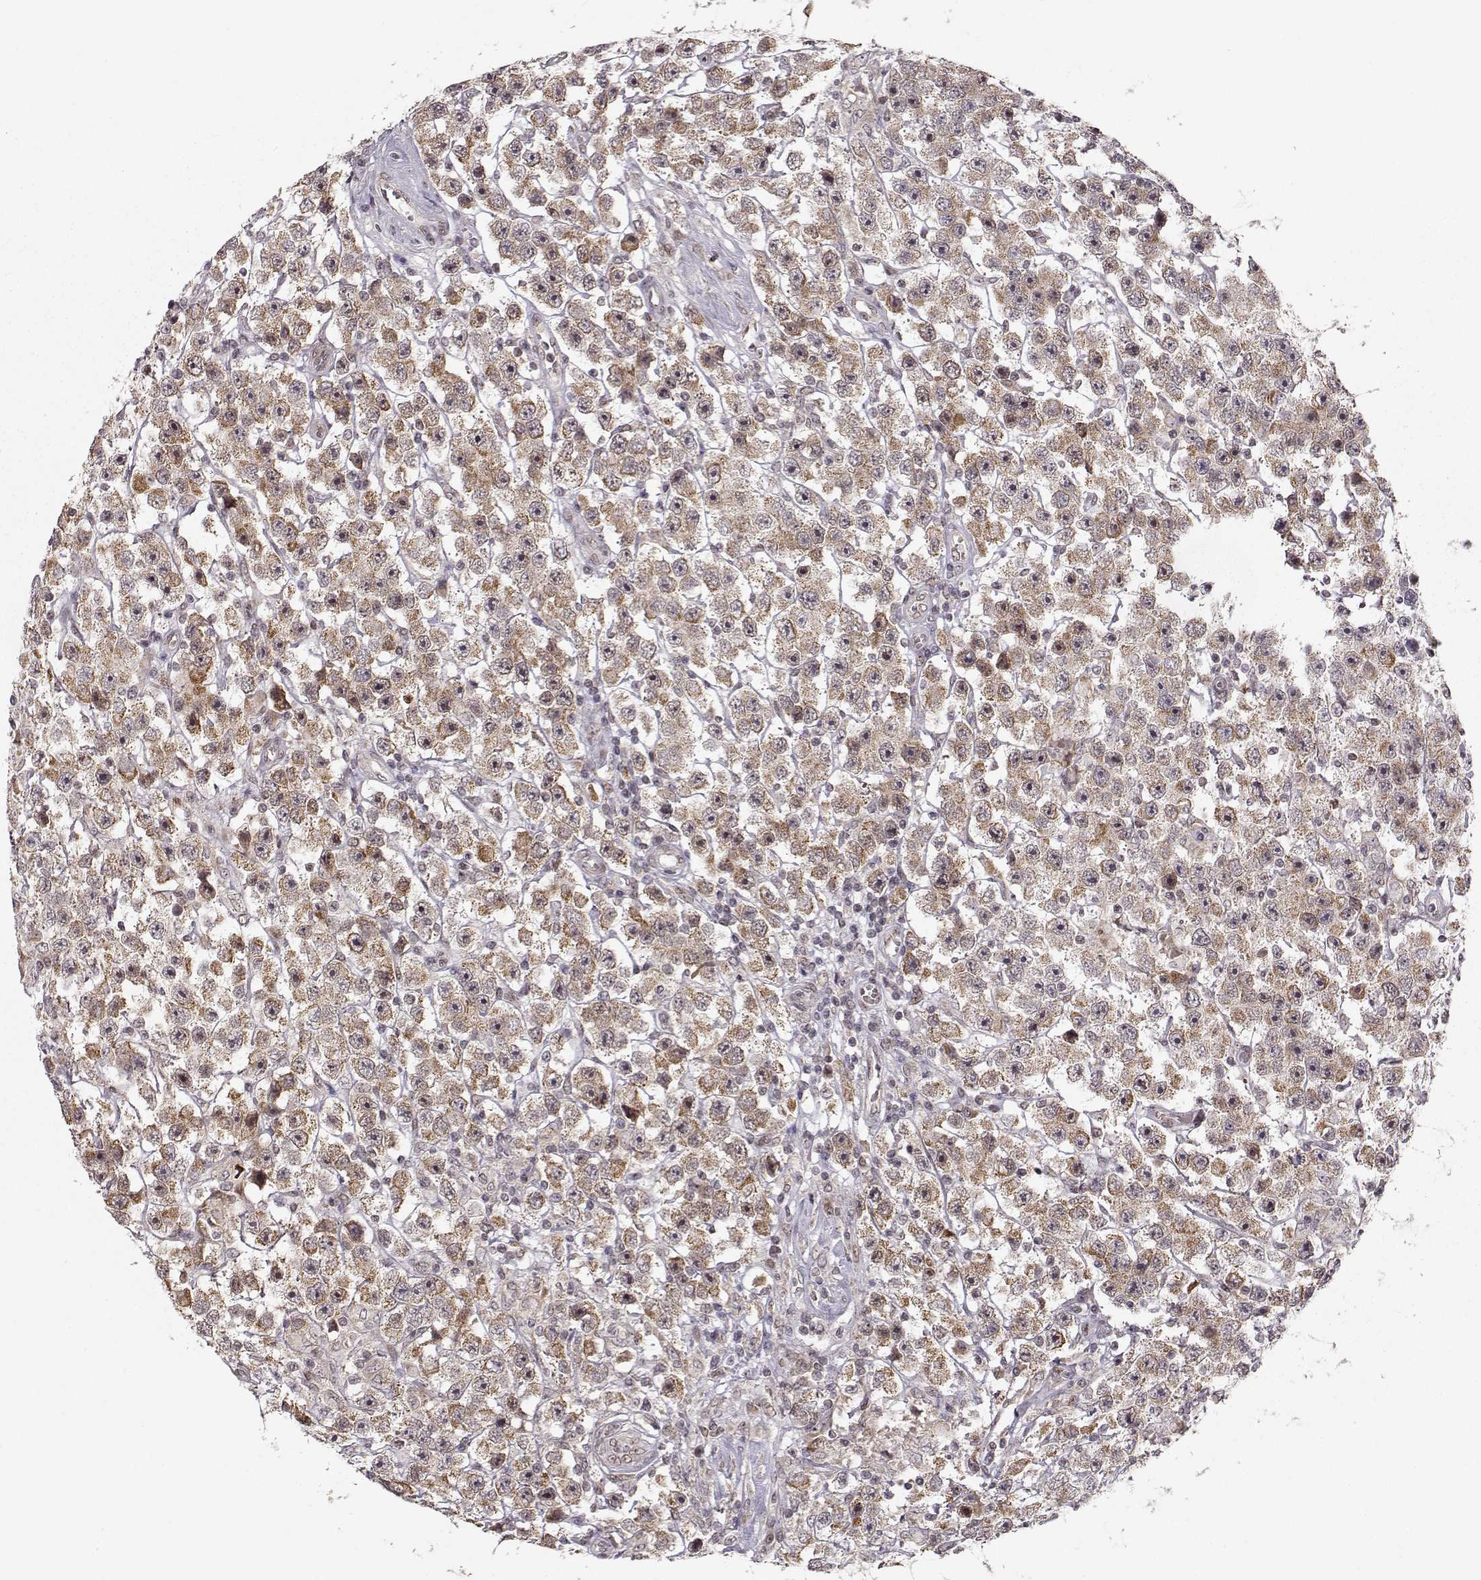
{"staining": {"intensity": "moderate", "quantity": ">75%", "location": "cytoplasmic/membranous"}, "tissue": "testis cancer", "cell_type": "Tumor cells", "image_type": "cancer", "snomed": [{"axis": "morphology", "description": "Seminoma, NOS"}, {"axis": "topography", "description": "Testis"}], "caption": "DAB (3,3'-diaminobenzidine) immunohistochemical staining of human testis cancer shows moderate cytoplasmic/membranous protein staining in about >75% of tumor cells.", "gene": "RAI1", "patient": {"sex": "male", "age": 45}}